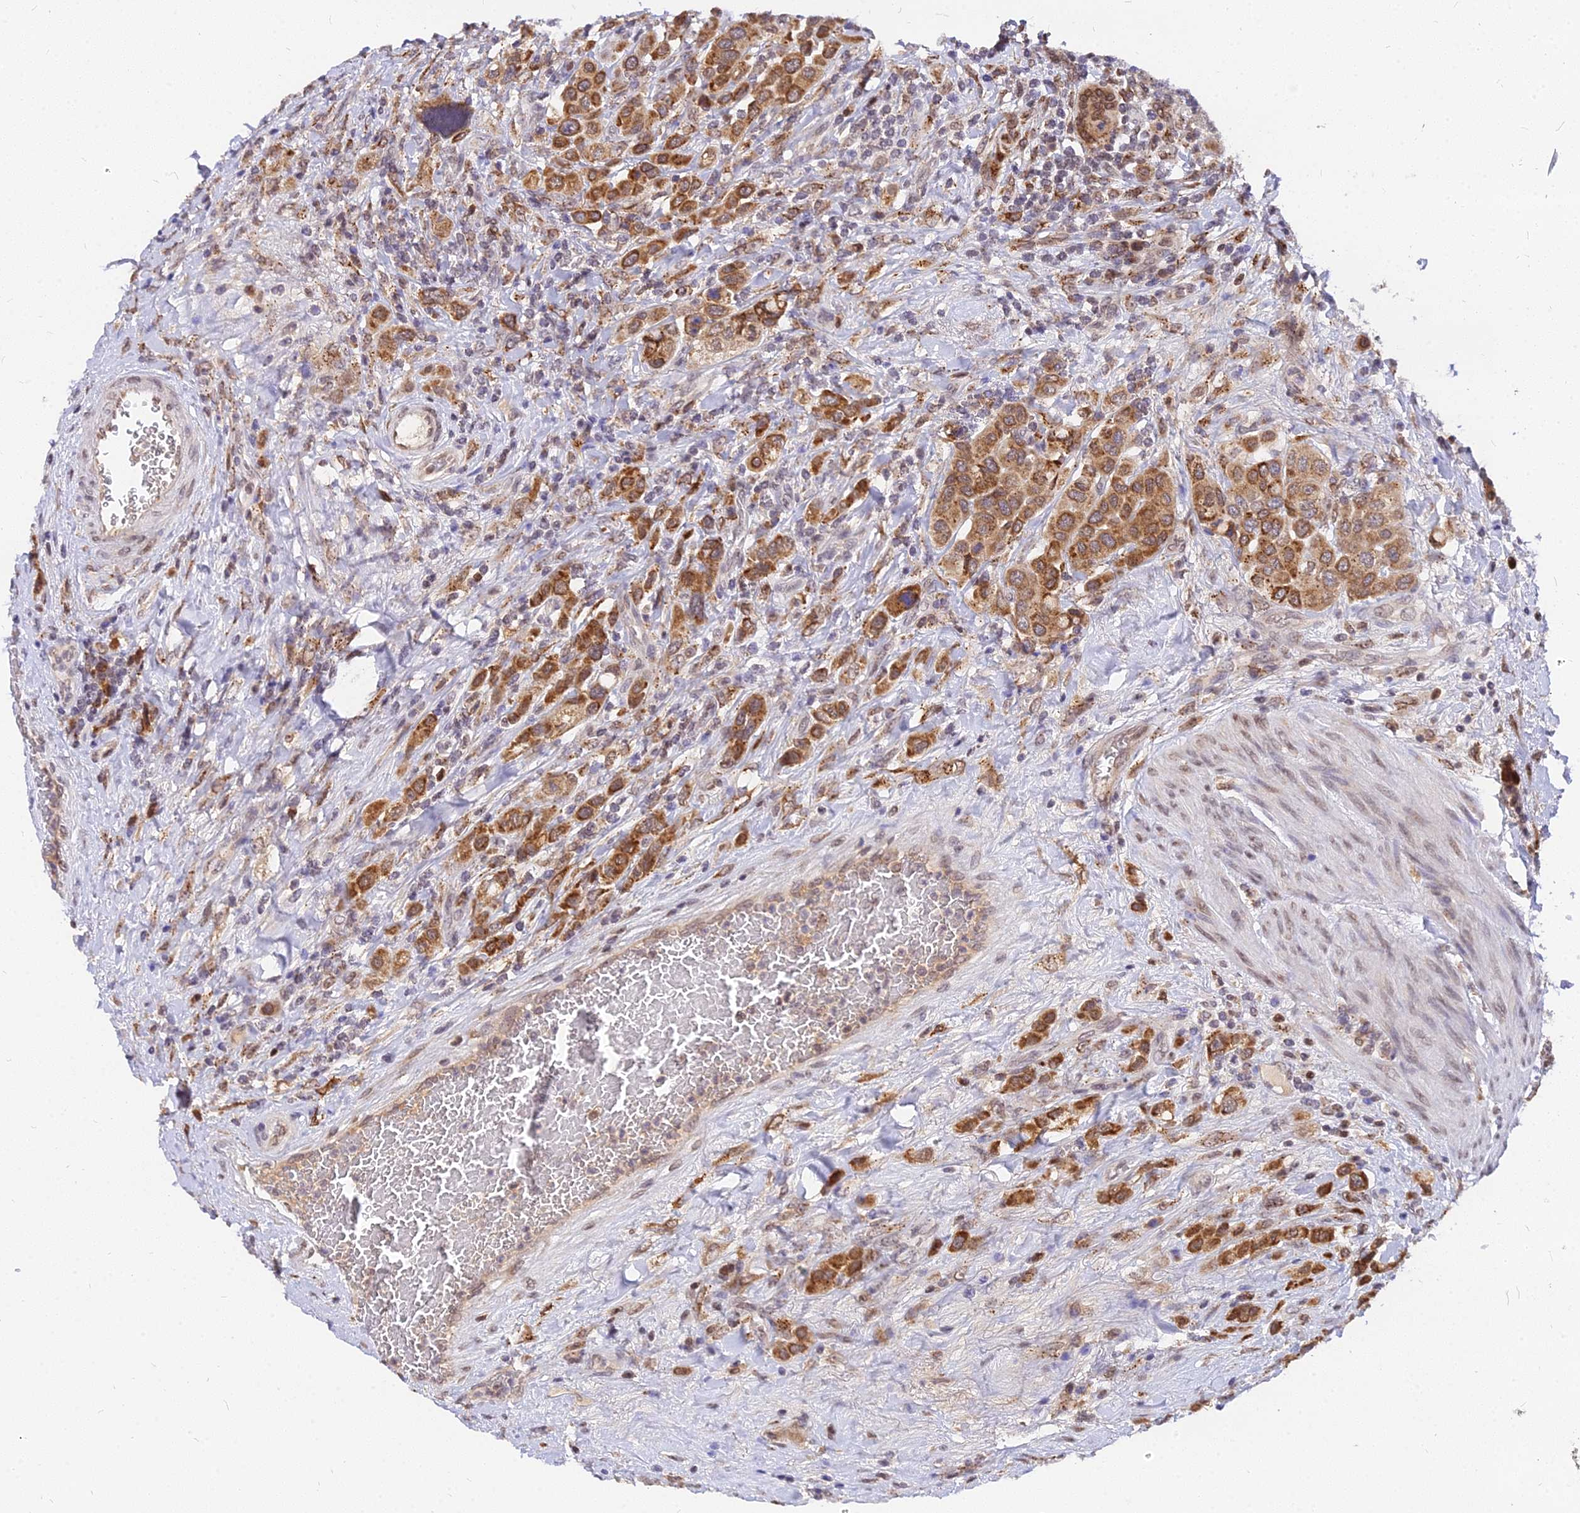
{"staining": {"intensity": "moderate", "quantity": ">75%", "location": "cytoplasmic/membranous"}, "tissue": "urothelial cancer", "cell_type": "Tumor cells", "image_type": "cancer", "snomed": [{"axis": "morphology", "description": "Urothelial carcinoma, High grade"}, {"axis": "topography", "description": "Urinary bladder"}], "caption": "Brown immunohistochemical staining in human urothelial cancer demonstrates moderate cytoplasmic/membranous expression in about >75% of tumor cells. The protein is stained brown, and the nuclei are stained in blue (DAB IHC with brightfield microscopy, high magnification).", "gene": "RNF121", "patient": {"sex": "male", "age": 50}}